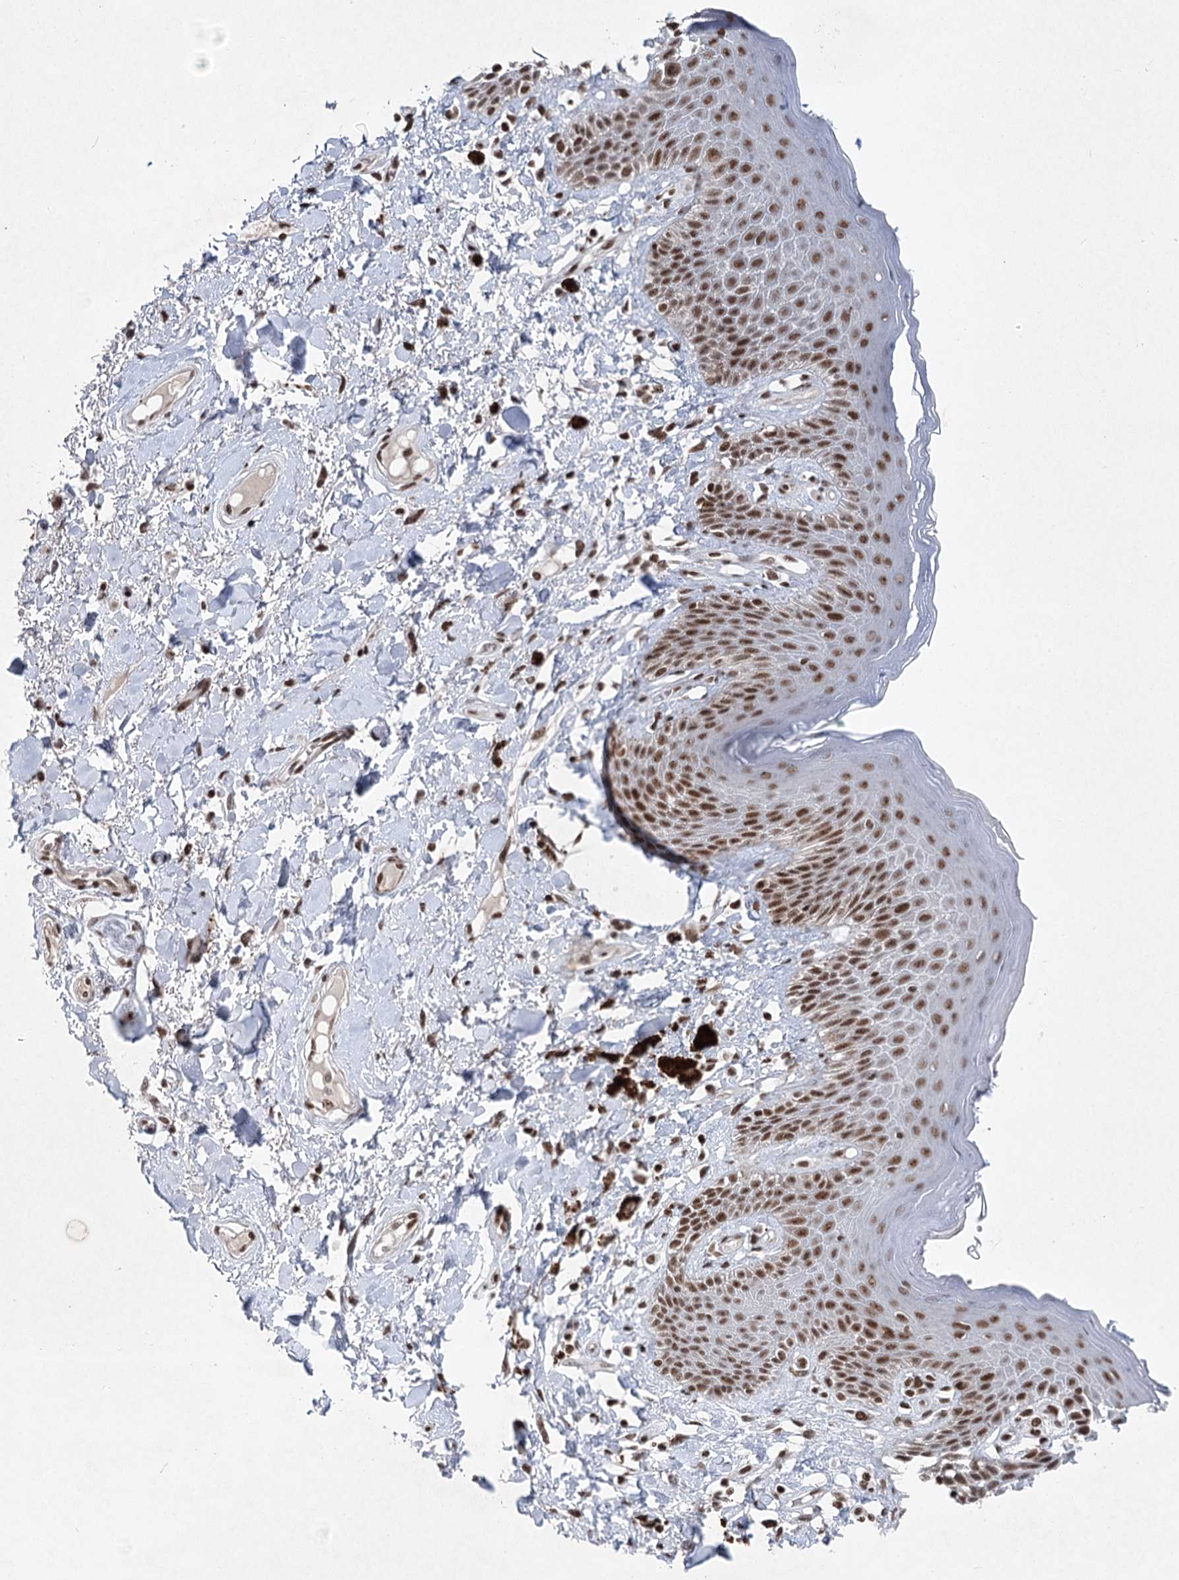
{"staining": {"intensity": "strong", "quantity": ">75%", "location": "nuclear"}, "tissue": "skin", "cell_type": "Epidermal cells", "image_type": "normal", "snomed": [{"axis": "morphology", "description": "Normal tissue, NOS"}, {"axis": "topography", "description": "Anal"}], "caption": "This histopathology image reveals unremarkable skin stained with immunohistochemistry to label a protein in brown. The nuclear of epidermal cells show strong positivity for the protein. Nuclei are counter-stained blue.", "gene": "CGGBP1", "patient": {"sex": "female", "age": 78}}